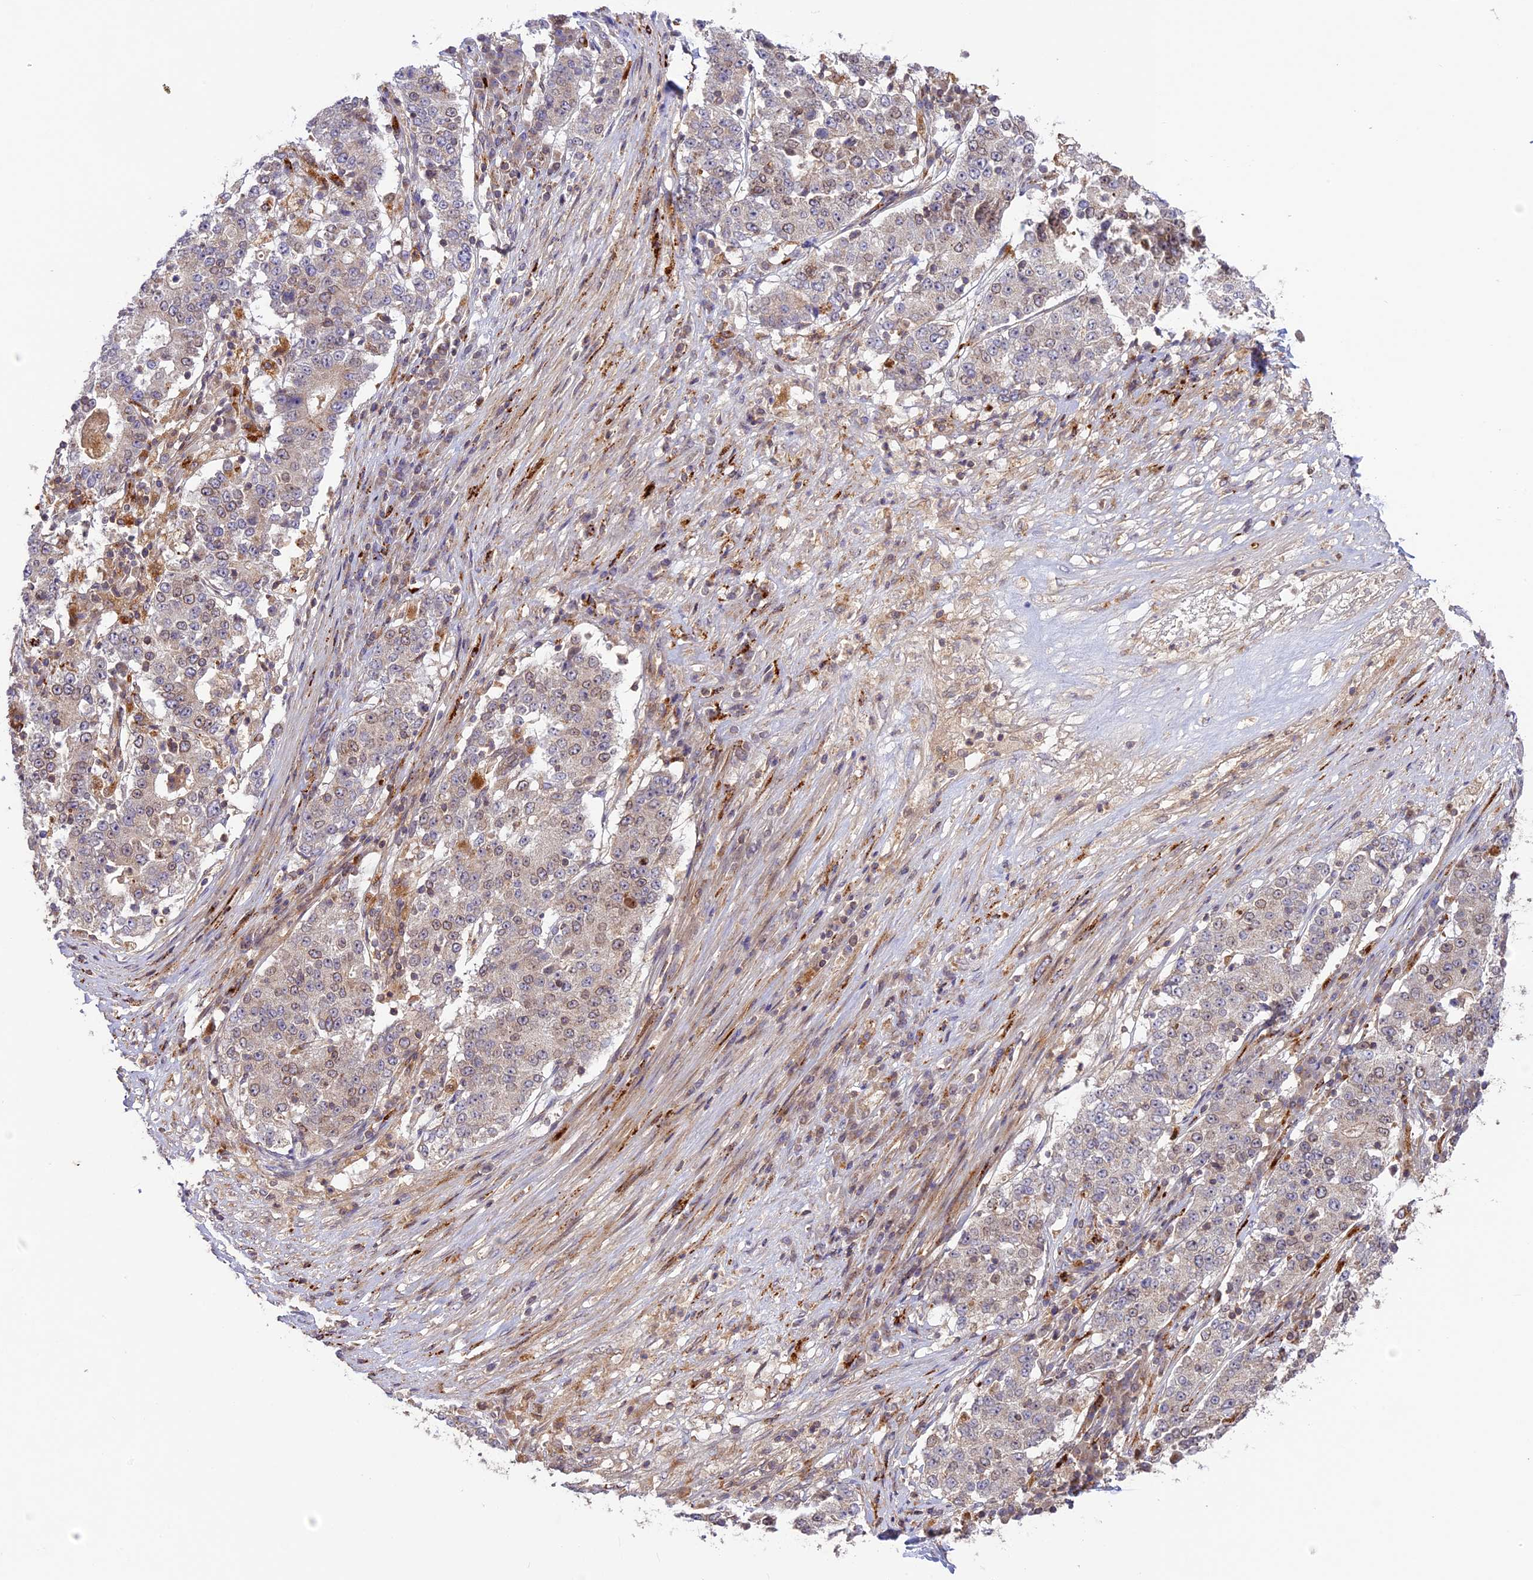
{"staining": {"intensity": "negative", "quantity": "none", "location": "none"}, "tissue": "stomach cancer", "cell_type": "Tumor cells", "image_type": "cancer", "snomed": [{"axis": "morphology", "description": "Adenocarcinoma, NOS"}, {"axis": "topography", "description": "Stomach"}], "caption": "Immunohistochemical staining of human stomach cancer (adenocarcinoma) reveals no significant positivity in tumor cells.", "gene": "DGKH", "patient": {"sex": "male", "age": 59}}